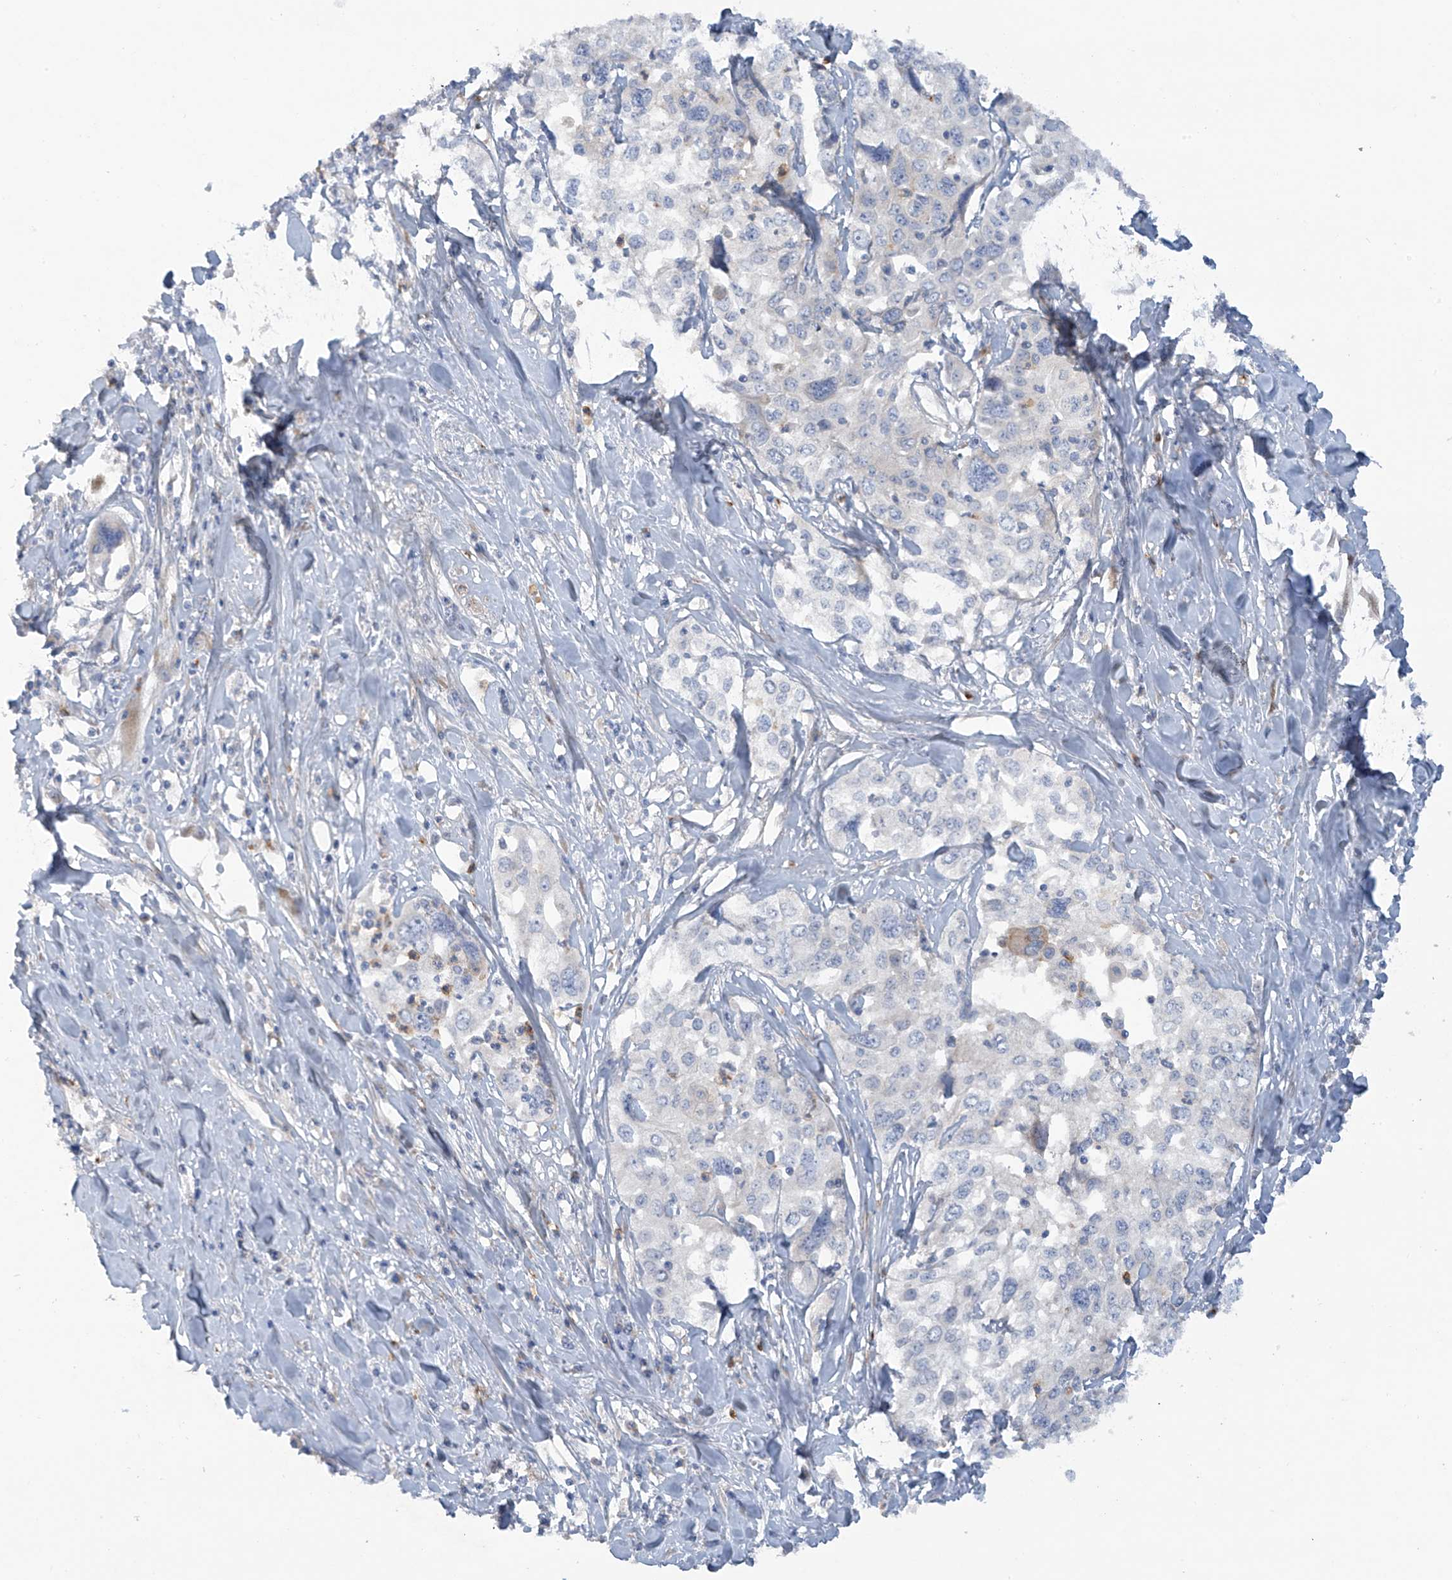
{"staining": {"intensity": "negative", "quantity": "none", "location": "none"}, "tissue": "cervical cancer", "cell_type": "Tumor cells", "image_type": "cancer", "snomed": [{"axis": "morphology", "description": "Squamous cell carcinoma, NOS"}, {"axis": "topography", "description": "Cervix"}], "caption": "Immunohistochemical staining of human cervical cancer (squamous cell carcinoma) exhibits no significant expression in tumor cells. The staining was performed using DAB to visualize the protein expression in brown, while the nuclei were stained in blue with hematoxylin (Magnification: 20x).", "gene": "TRMT2B", "patient": {"sex": "female", "age": 31}}